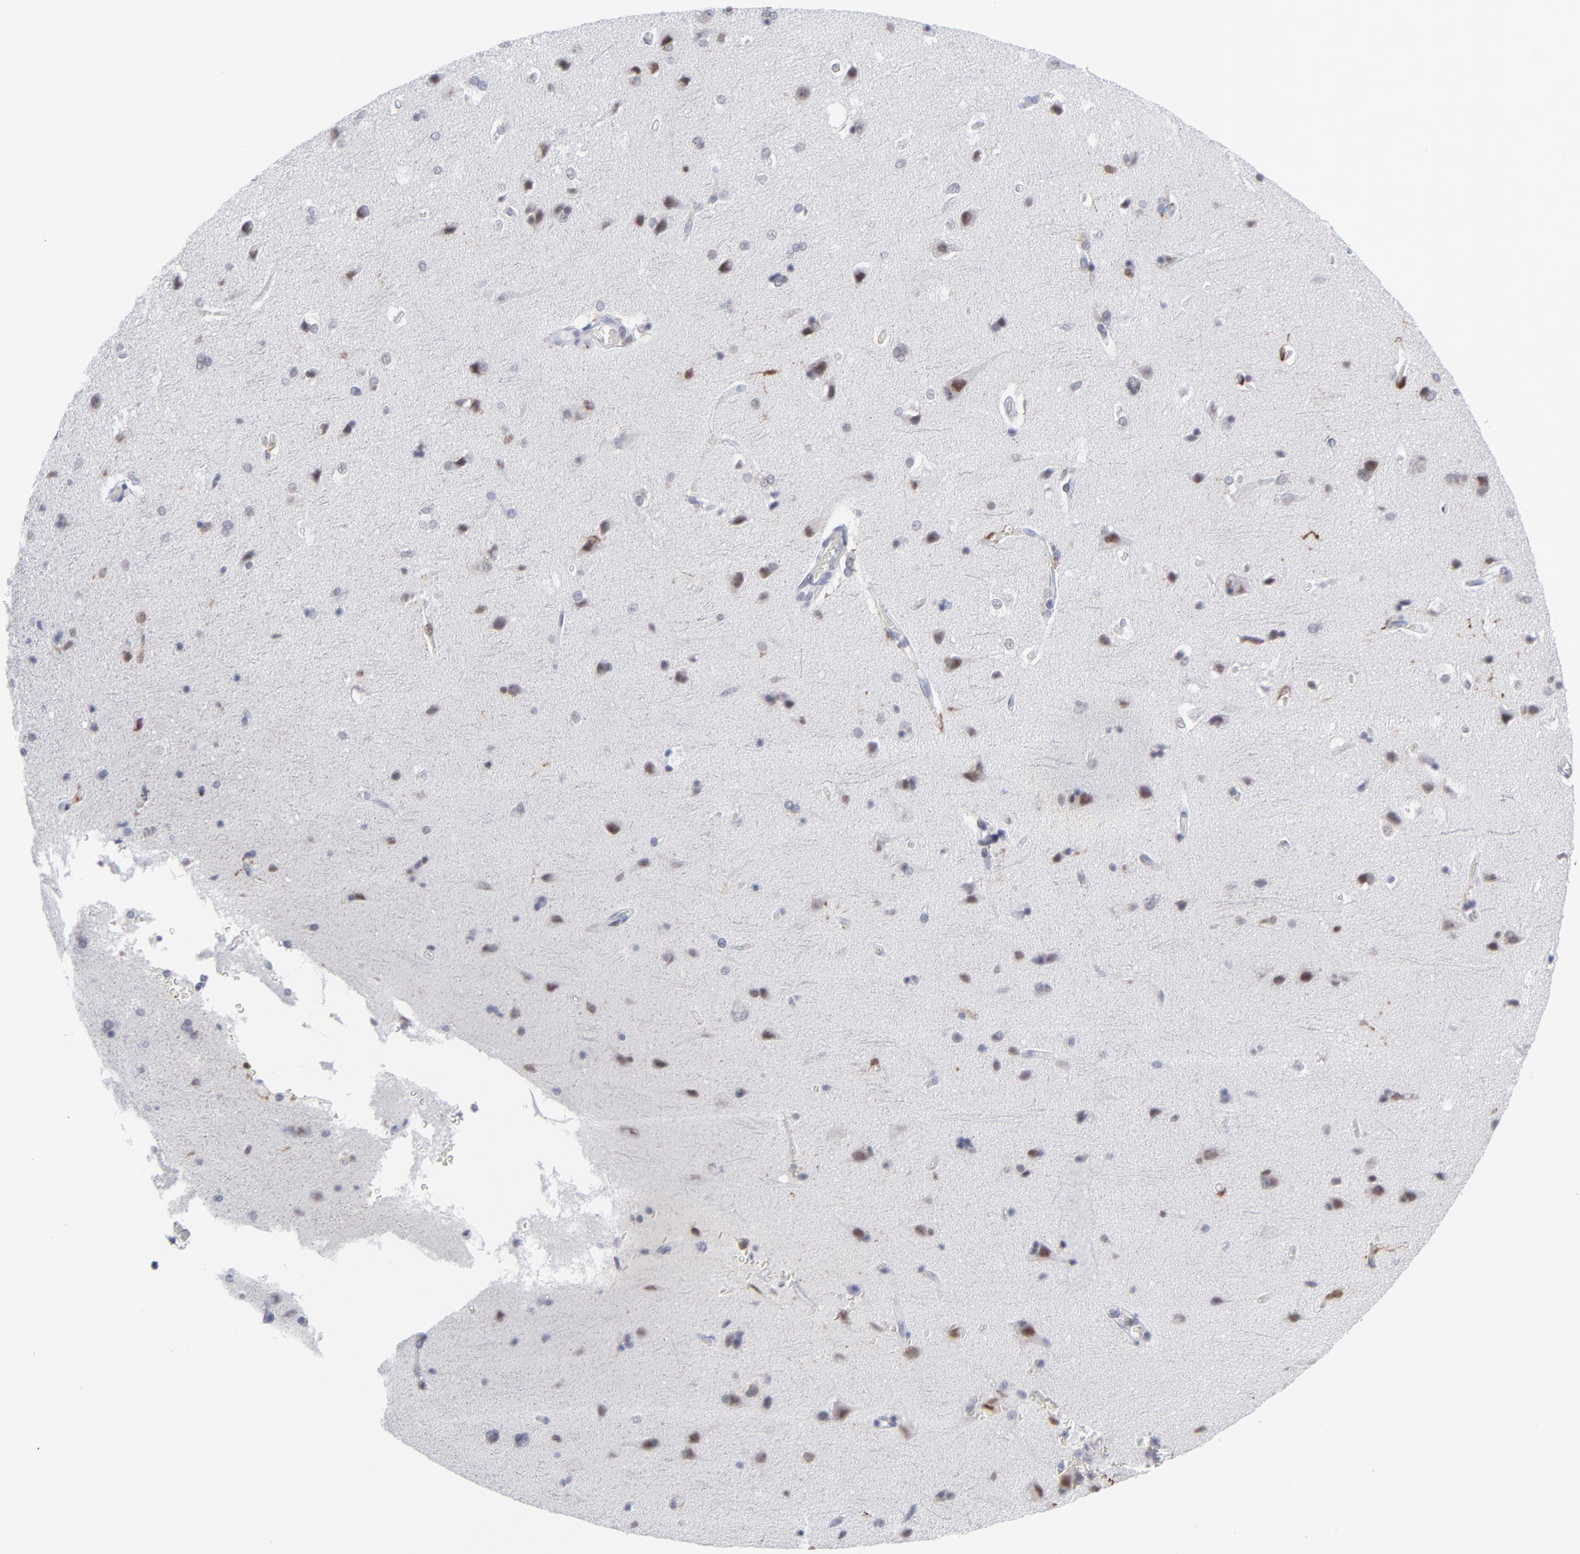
{"staining": {"intensity": "weak", "quantity": "25%-75%", "location": "cytoplasmic/membranous"}, "tissue": "cerebral cortex", "cell_type": "Endothelial cells", "image_type": "normal", "snomed": [{"axis": "morphology", "description": "Normal tissue, NOS"}, {"axis": "topography", "description": "Cerebral cortex"}], "caption": "Immunohistochemical staining of benign human cerebral cortex exhibits low levels of weak cytoplasmic/membranous expression in about 25%-75% of endothelial cells.", "gene": "CCR2", "patient": {"sex": "male", "age": 62}}